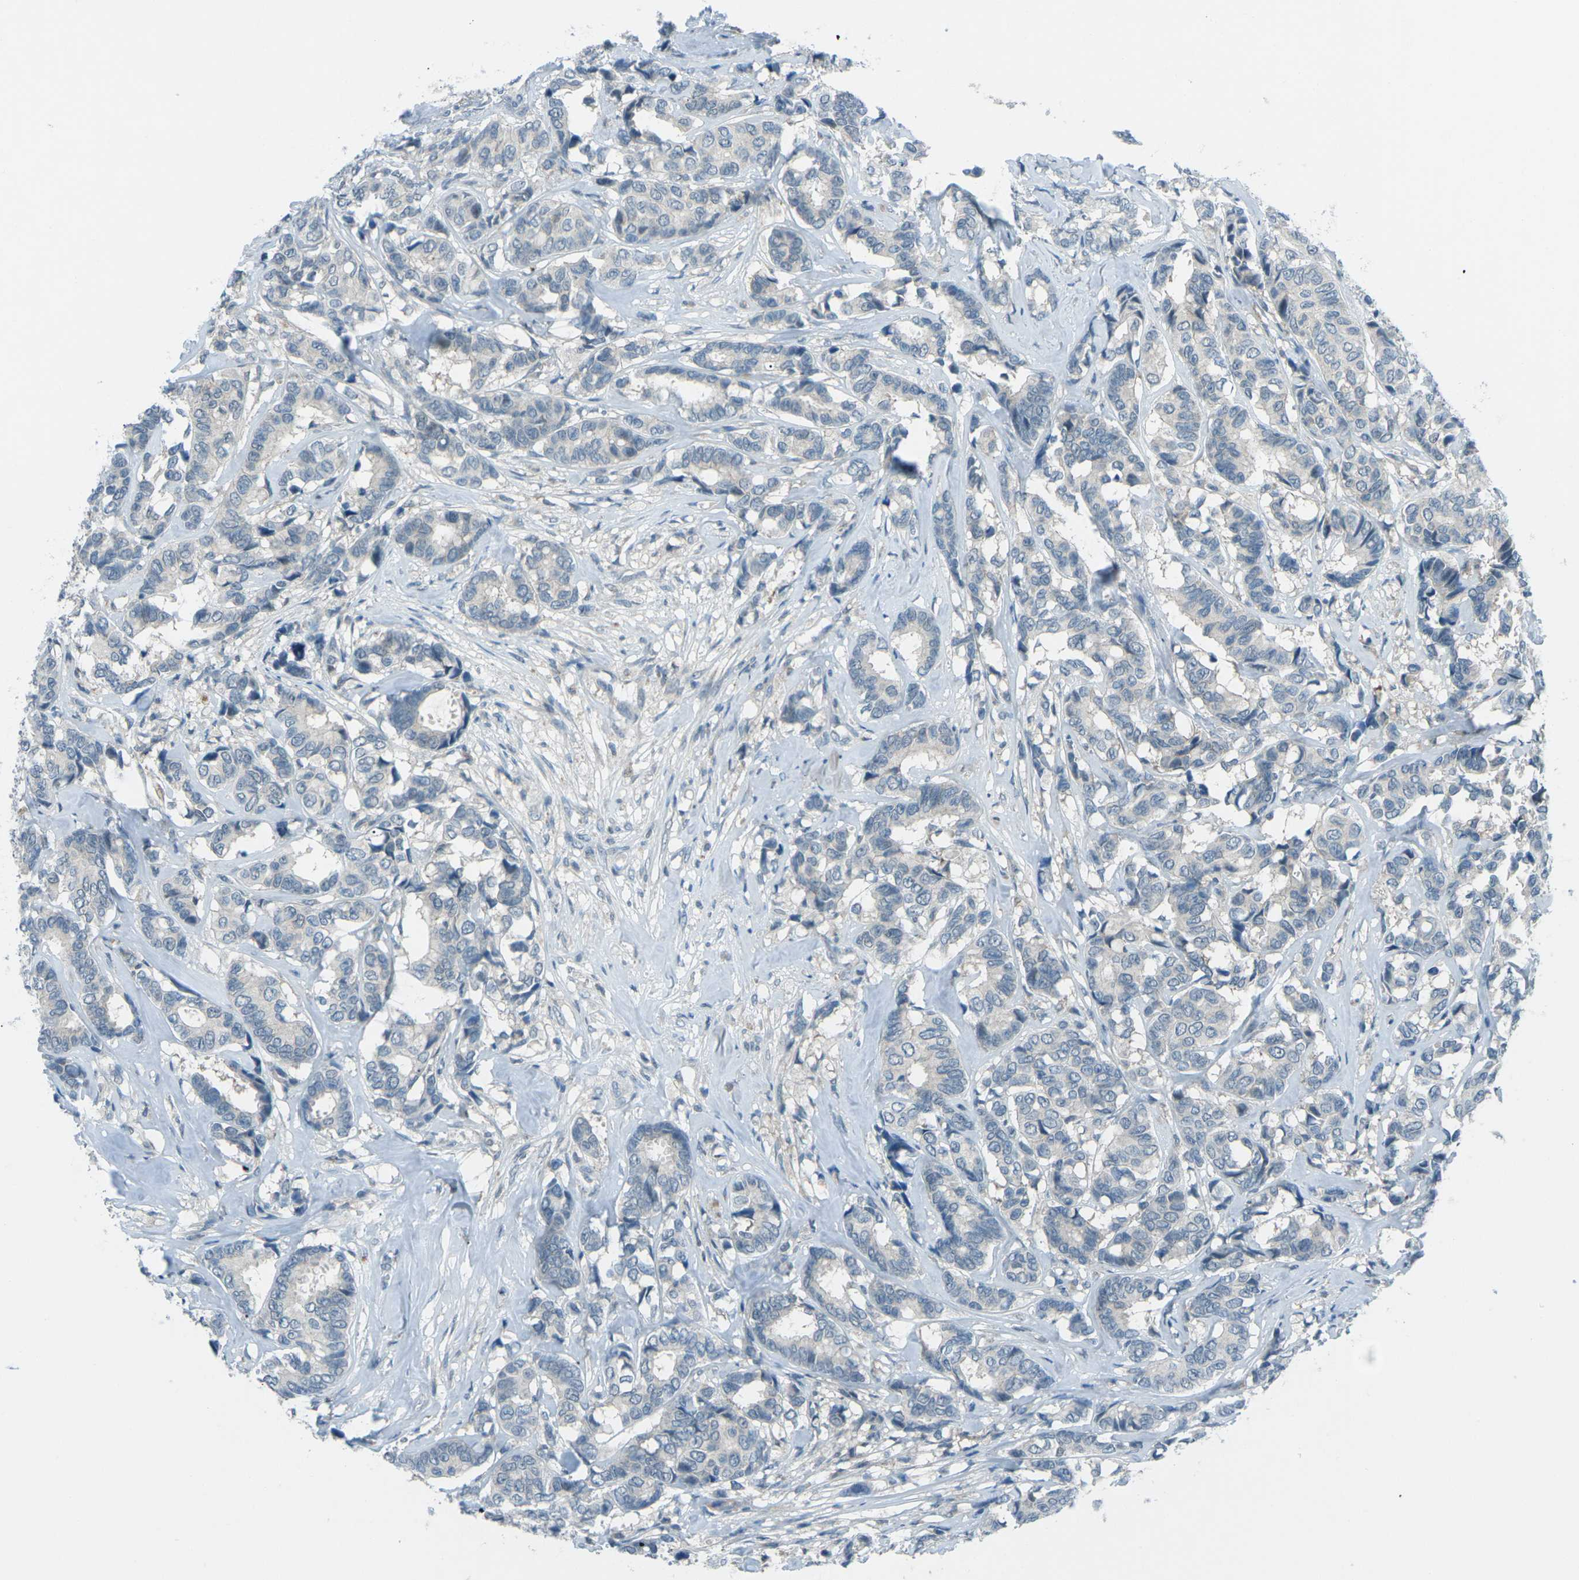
{"staining": {"intensity": "negative", "quantity": "none", "location": "none"}, "tissue": "breast cancer", "cell_type": "Tumor cells", "image_type": "cancer", "snomed": [{"axis": "morphology", "description": "Duct carcinoma"}, {"axis": "topography", "description": "Breast"}], "caption": "Human breast invasive ductal carcinoma stained for a protein using immunohistochemistry (IHC) exhibits no staining in tumor cells.", "gene": "PRKCA", "patient": {"sex": "female", "age": 87}}